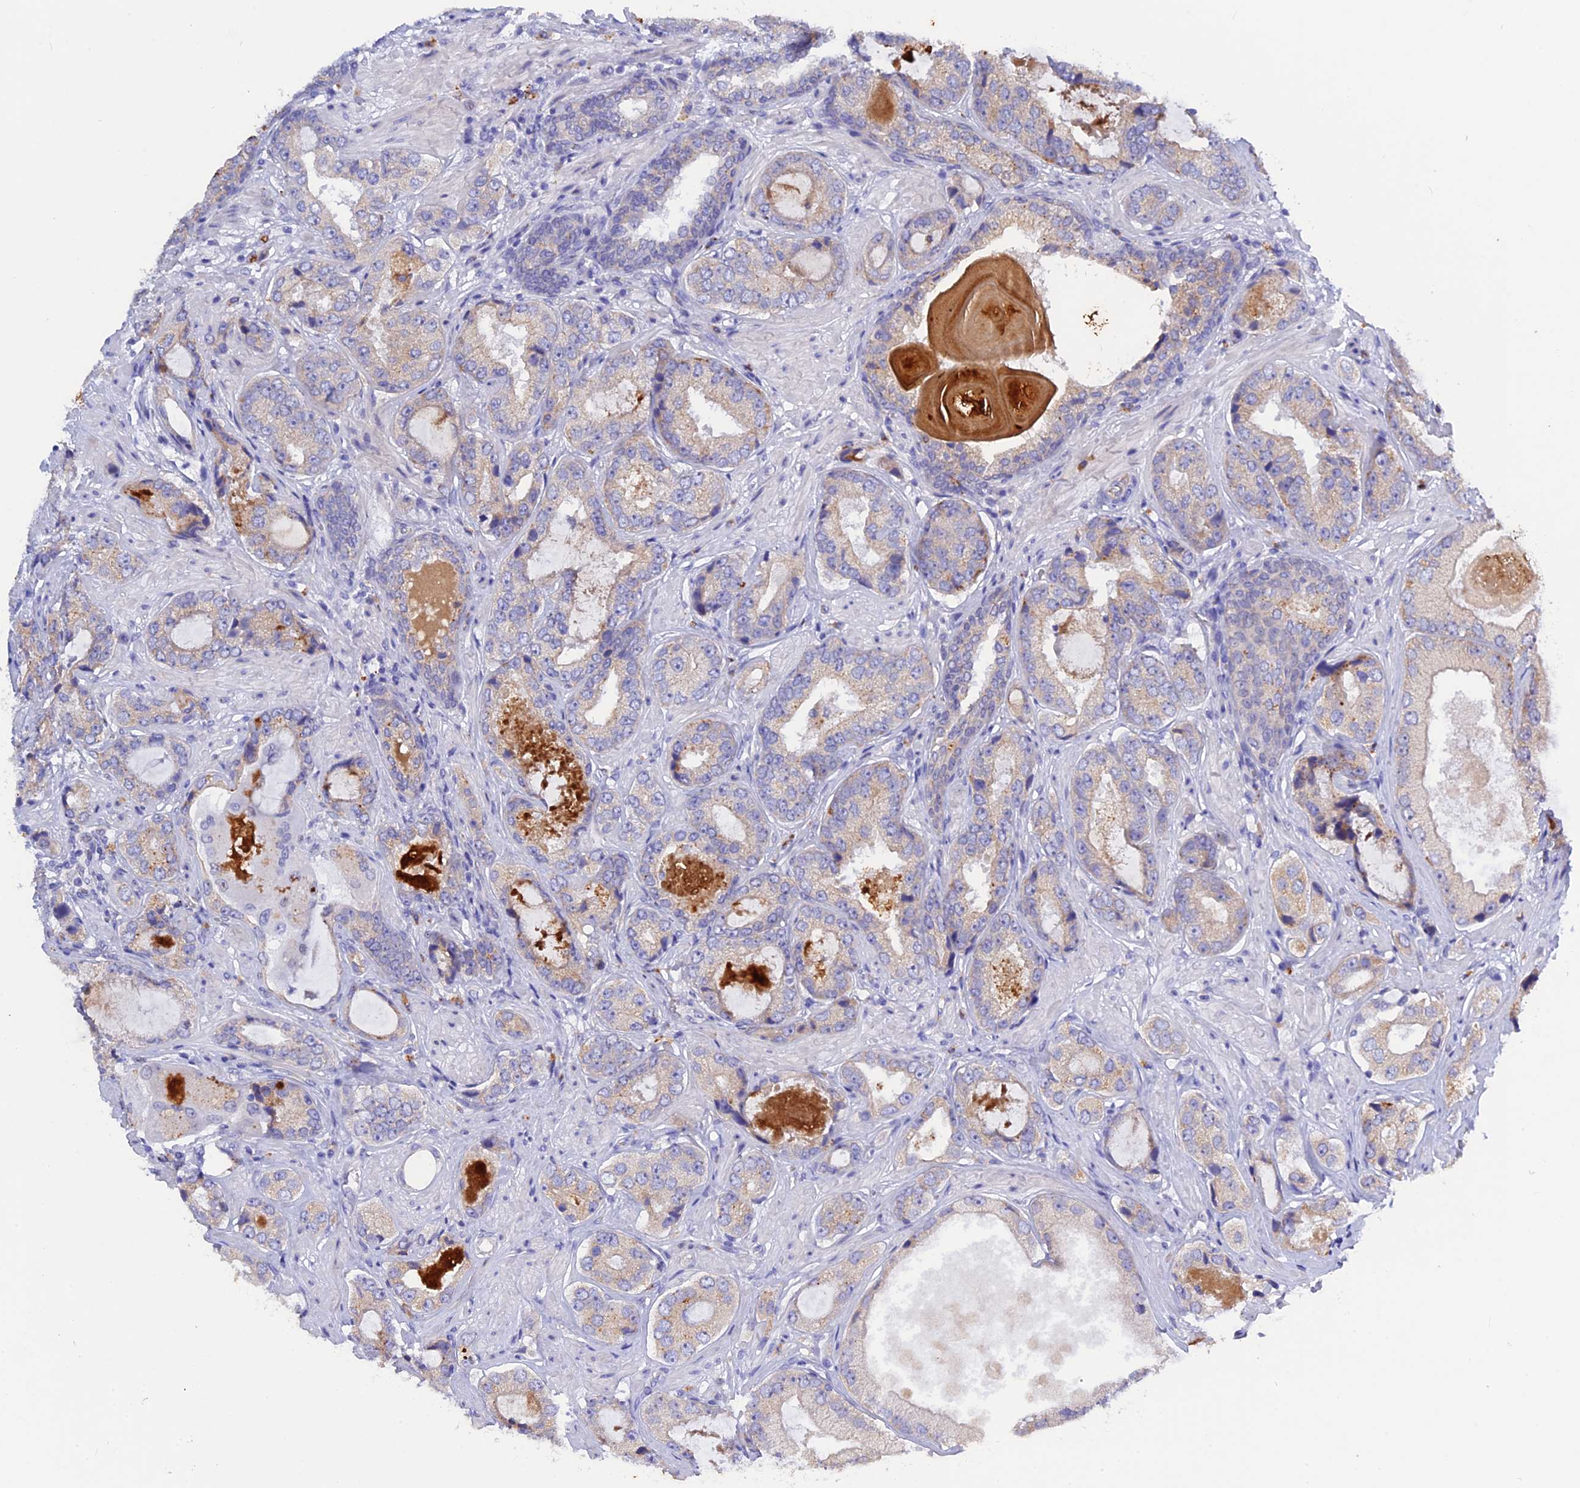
{"staining": {"intensity": "weak", "quantity": "<25%", "location": "cytoplasmic/membranous"}, "tissue": "prostate cancer", "cell_type": "Tumor cells", "image_type": "cancer", "snomed": [{"axis": "morphology", "description": "Adenocarcinoma, High grade"}, {"axis": "topography", "description": "Prostate"}], "caption": "This is an immunohistochemistry (IHC) image of prostate adenocarcinoma (high-grade). There is no positivity in tumor cells.", "gene": "GK5", "patient": {"sex": "male", "age": 59}}